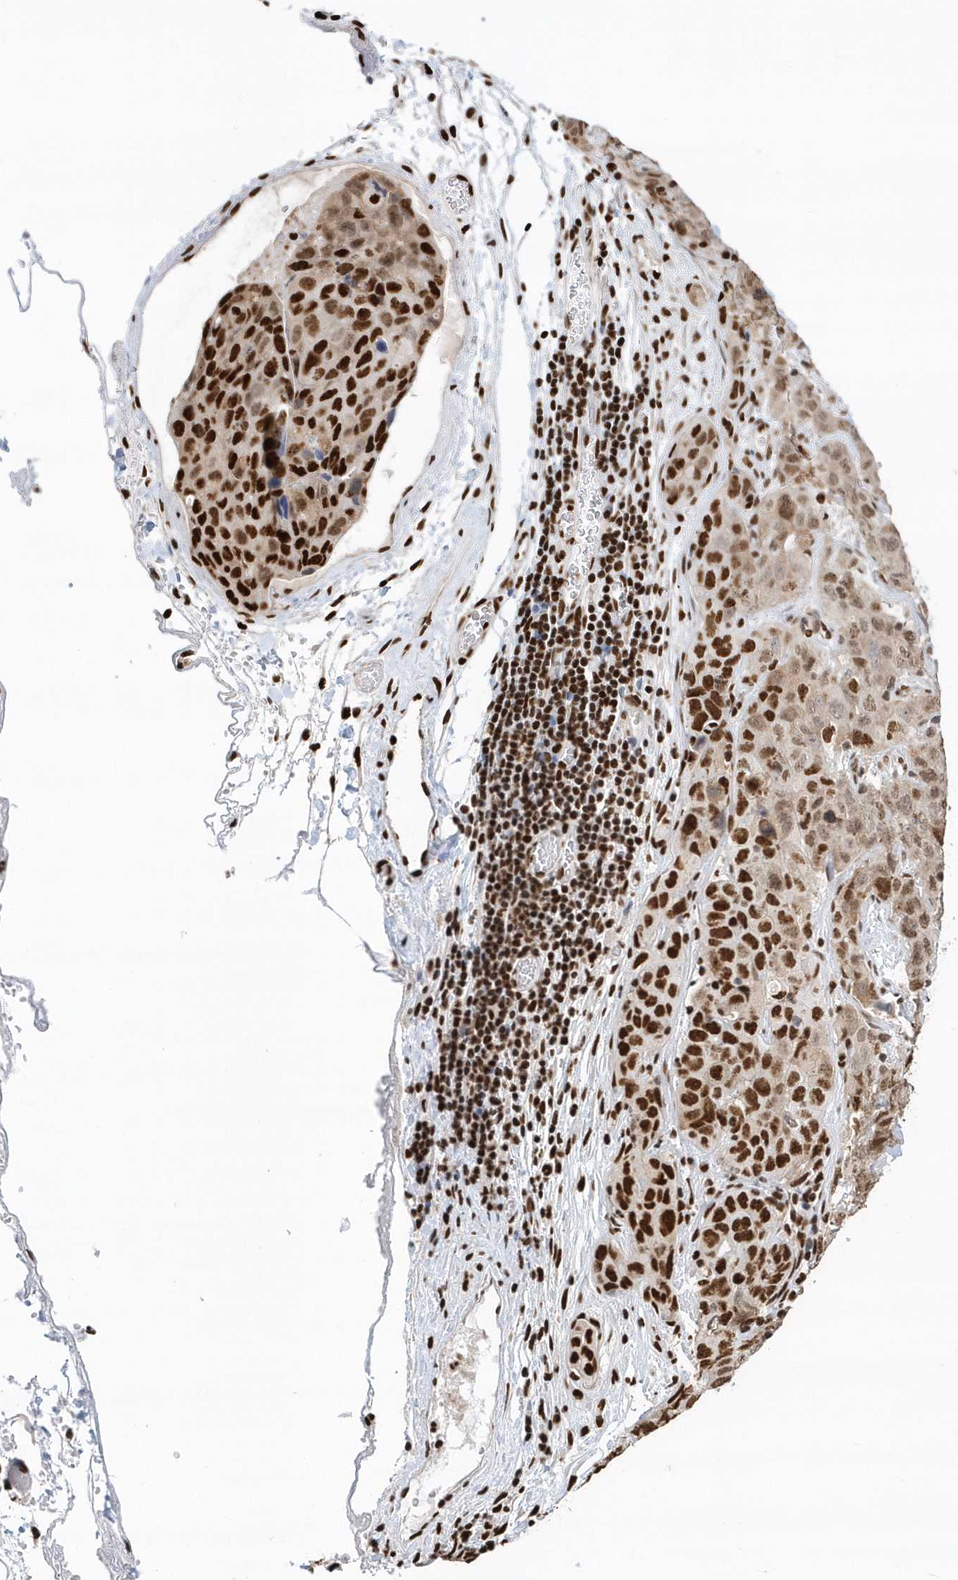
{"staining": {"intensity": "strong", "quantity": ">75%", "location": "nuclear"}, "tissue": "stomach cancer", "cell_type": "Tumor cells", "image_type": "cancer", "snomed": [{"axis": "morphology", "description": "Normal tissue, NOS"}, {"axis": "morphology", "description": "Adenocarcinoma, NOS"}, {"axis": "topography", "description": "Lymph node"}, {"axis": "topography", "description": "Stomach"}], "caption": "The photomicrograph shows a brown stain indicating the presence of a protein in the nuclear of tumor cells in stomach cancer. (DAB IHC with brightfield microscopy, high magnification).", "gene": "SUMO2", "patient": {"sex": "male", "age": 48}}